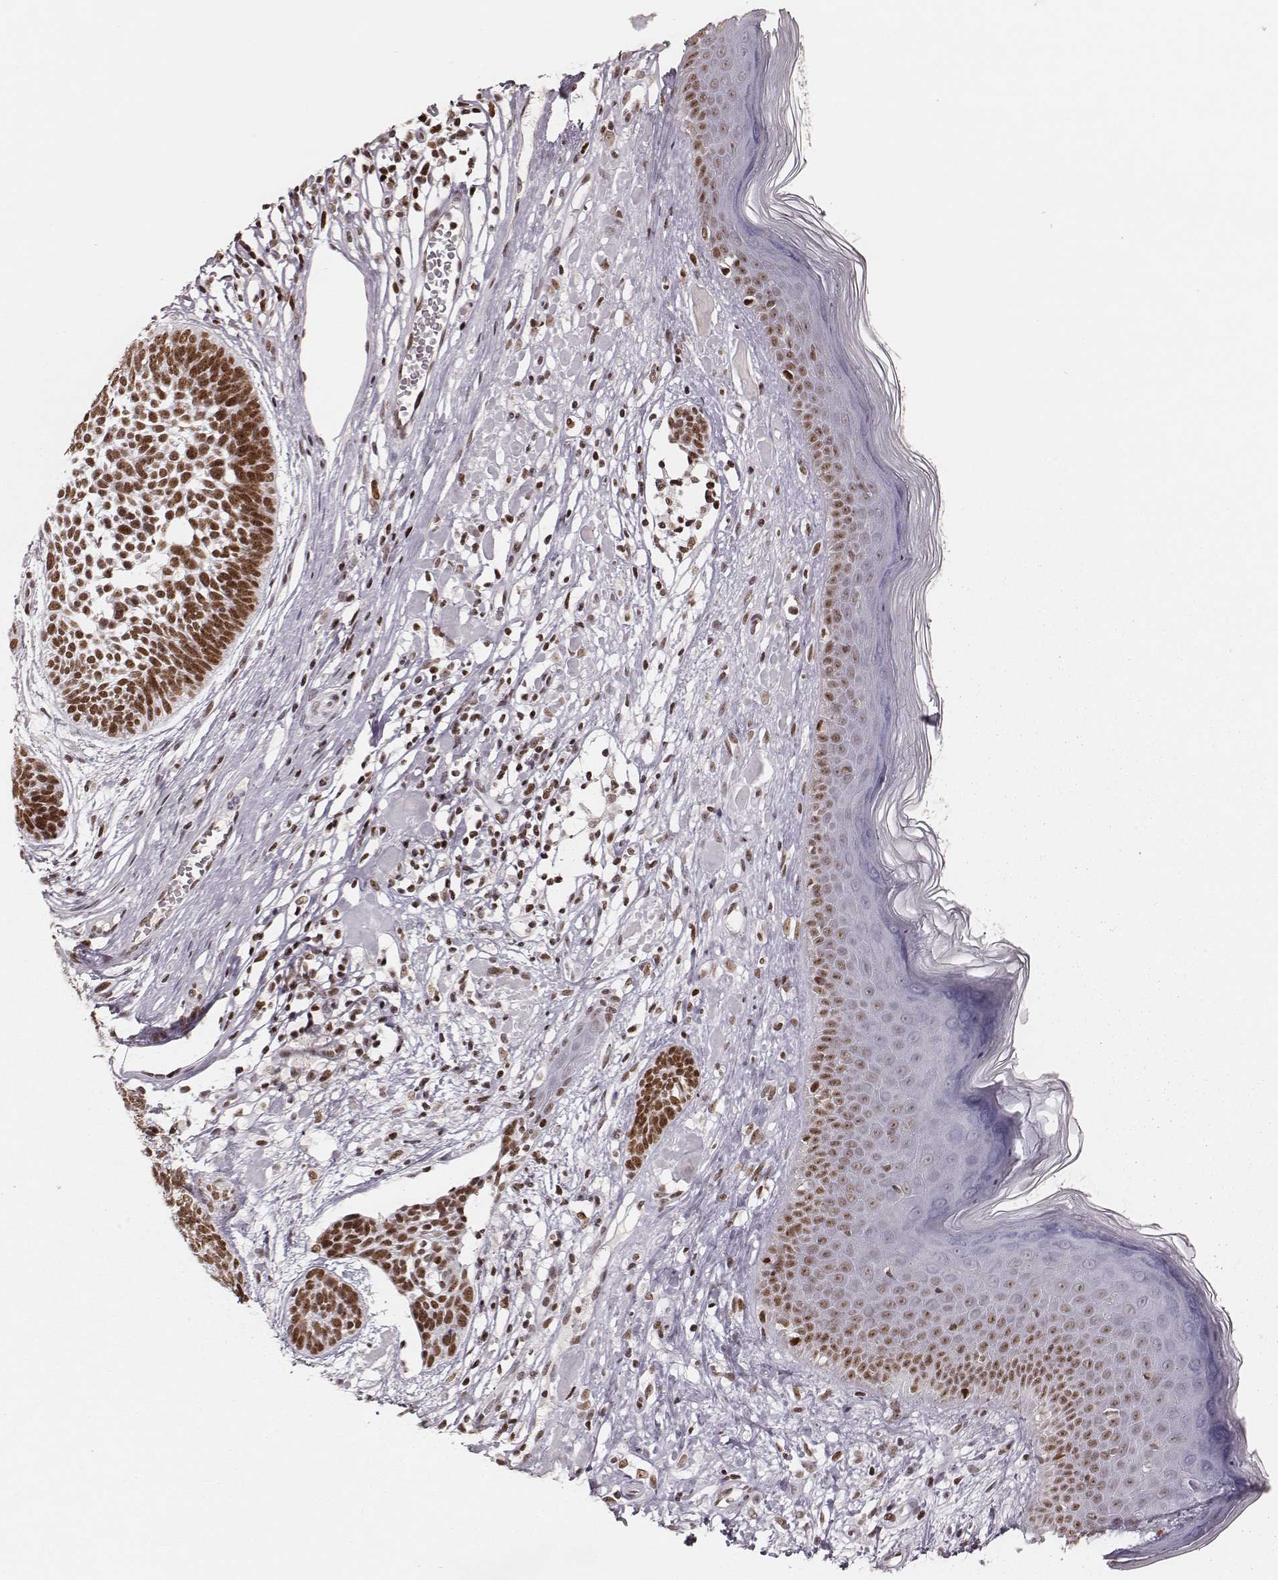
{"staining": {"intensity": "strong", "quantity": ">75%", "location": "nuclear"}, "tissue": "skin cancer", "cell_type": "Tumor cells", "image_type": "cancer", "snomed": [{"axis": "morphology", "description": "Basal cell carcinoma"}, {"axis": "topography", "description": "Skin"}], "caption": "Immunohistochemical staining of human skin cancer (basal cell carcinoma) shows high levels of strong nuclear protein positivity in approximately >75% of tumor cells.", "gene": "PARP1", "patient": {"sex": "male", "age": 85}}